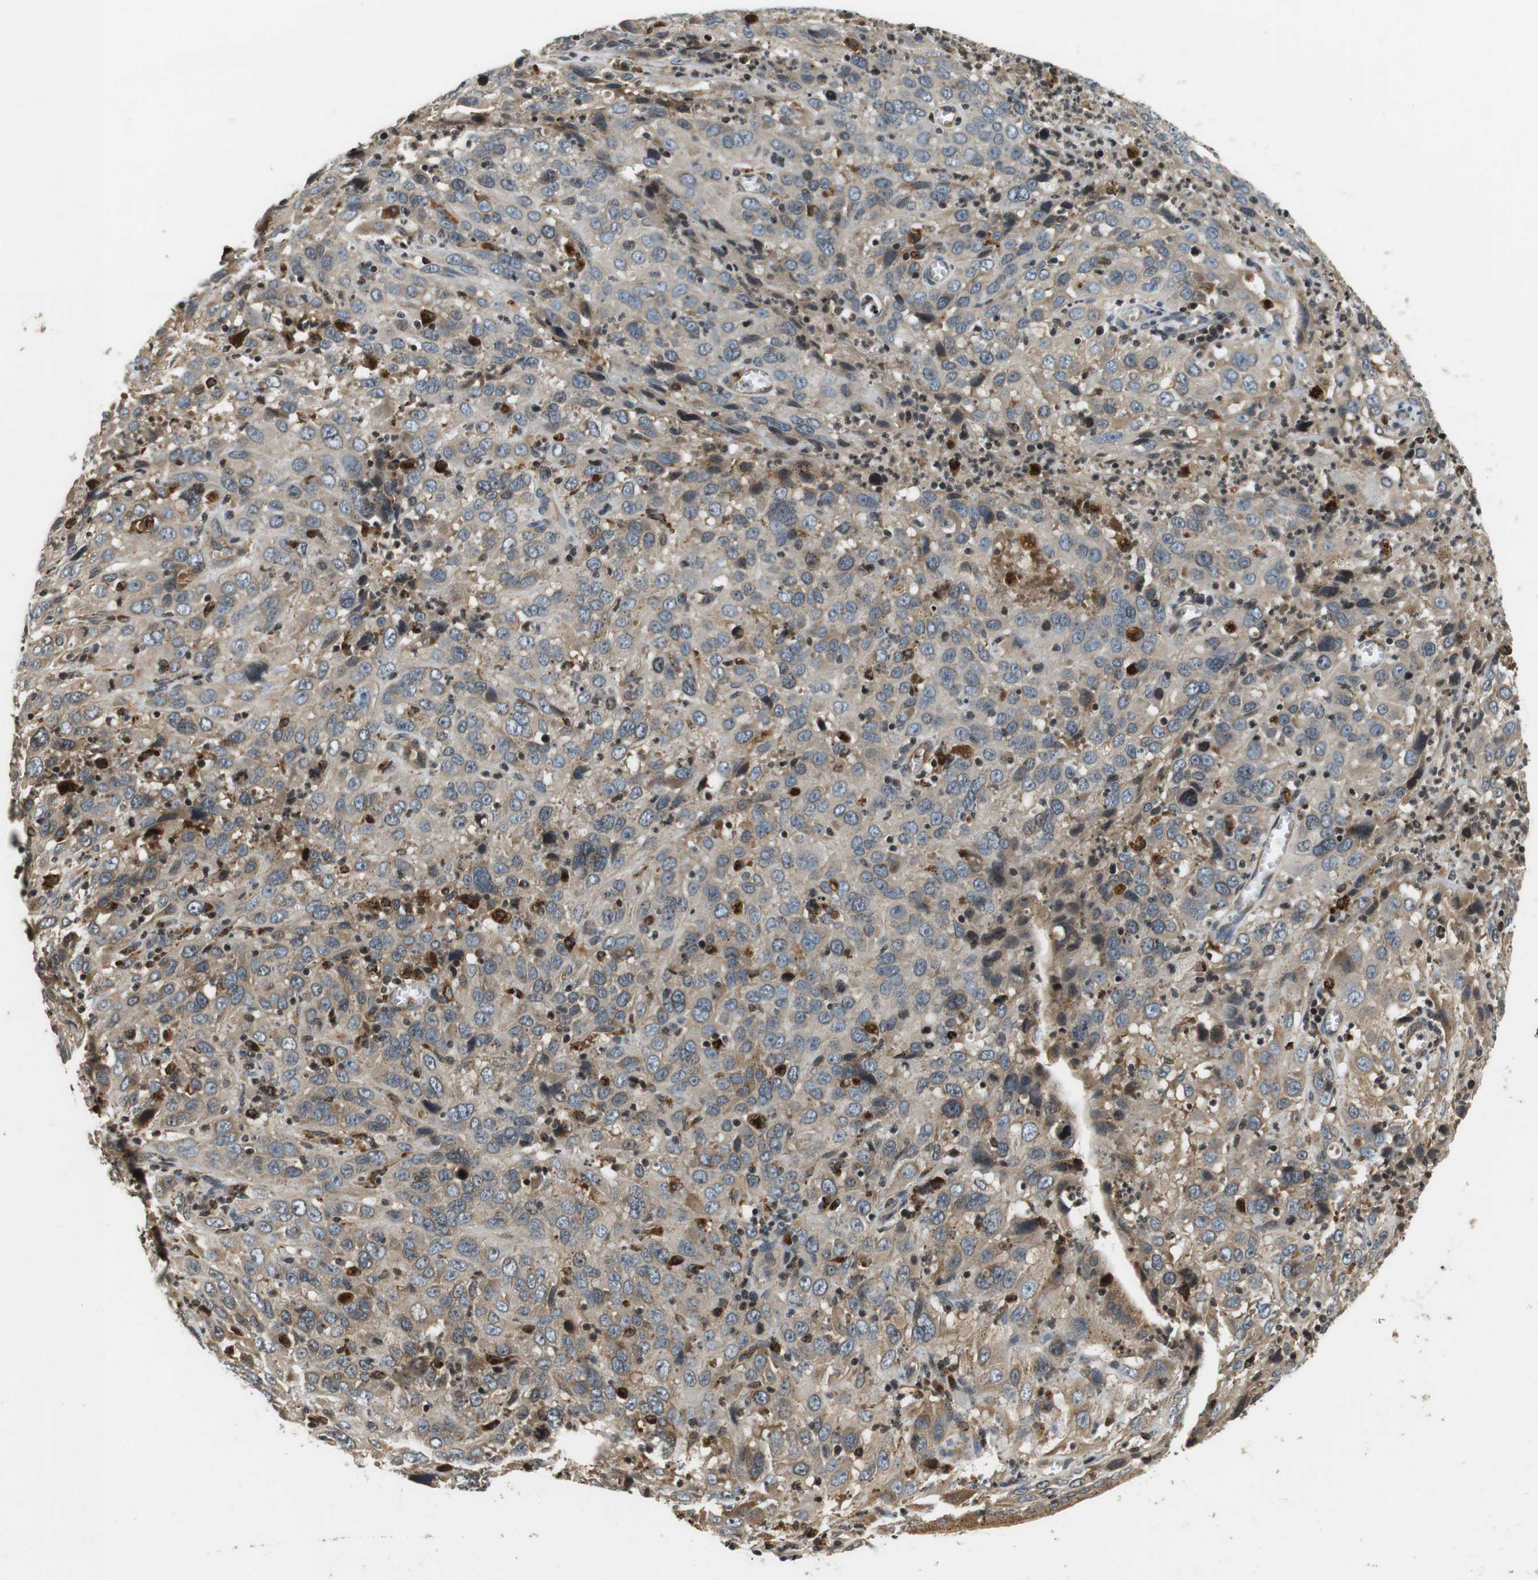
{"staining": {"intensity": "weak", "quantity": ">75%", "location": "cytoplasmic/membranous"}, "tissue": "cervical cancer", "cell_type": "Tumor cells", "image_type": "cancer", "snomed": [{"axis": "morphology", "description": "Squamous cell carcinoma, NOS"}, {"axis": "topography", "description": "Cervix"}], "caption": "Cervical squamous cell carcinoma was stained to show a protein in brown. There is low levels of weak cytoplasmic/membranous expression in approximately >75% of tumor cells. (DAB IHC with brightfield microscopy, high magnification).", "gene": "TXNRD1", "patient": {"sex": "female", "age": 32}}